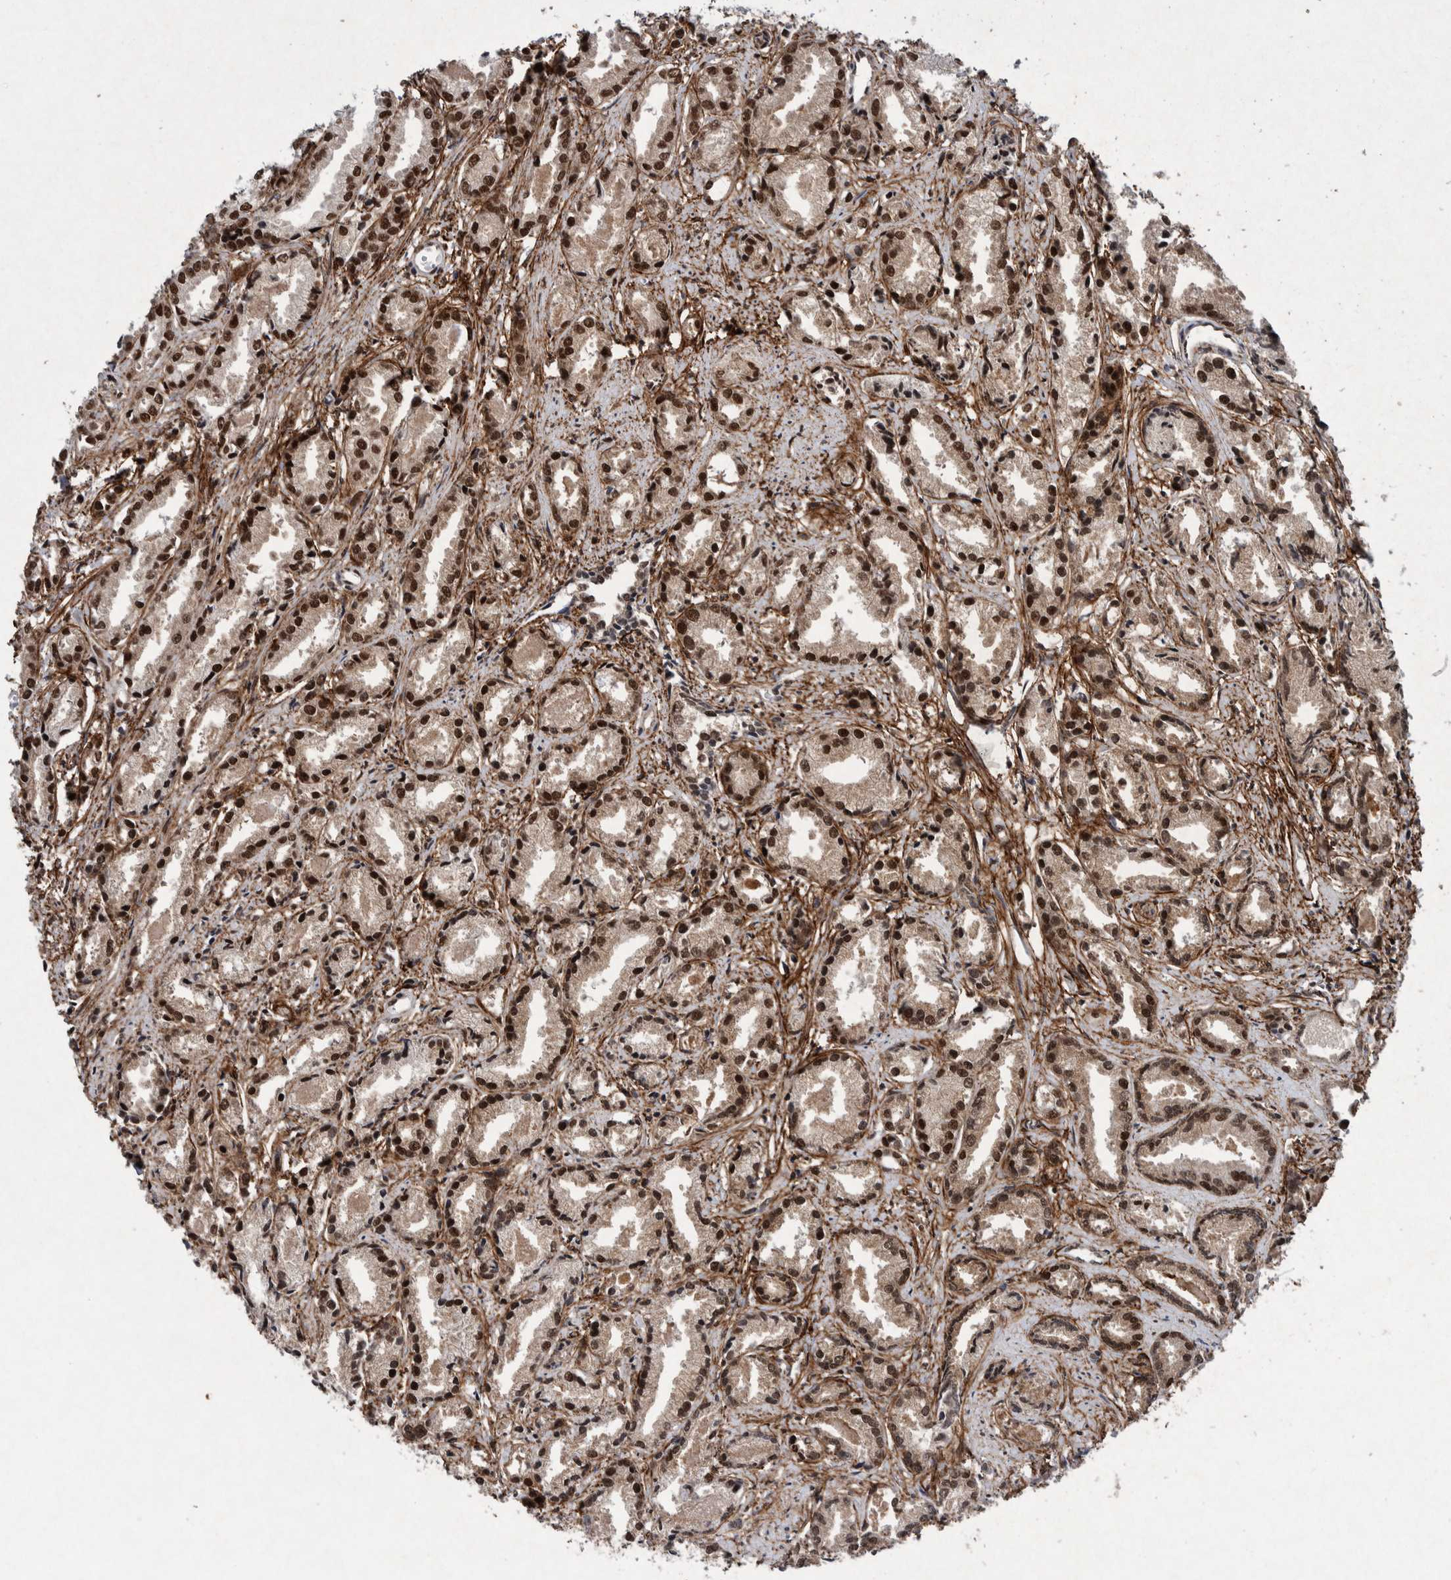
{"staining": {"intensity": "moderate", "quantity": ">75%", "location": "nuclear"}, "tissue": "prostate cancer", "cell_type": "Tumor cells", "image_type": "cancer", "snomed": [{"axis": "morphology", "description": "Adenocarcinoma, Low grade"}, {"axis": "topography", "description": "Prostate"}], "caption": "Immunohistochemical staining of human prostate adenocarcinoma (low-grade) exhibits medium levels of moderate nuclear expression in approximately >75% of tumor cells. (Brightfield microscopy of DAB IHC at high magnification).", "gene": "TAF10", "patient": {"sex": "male", "age": 72}}